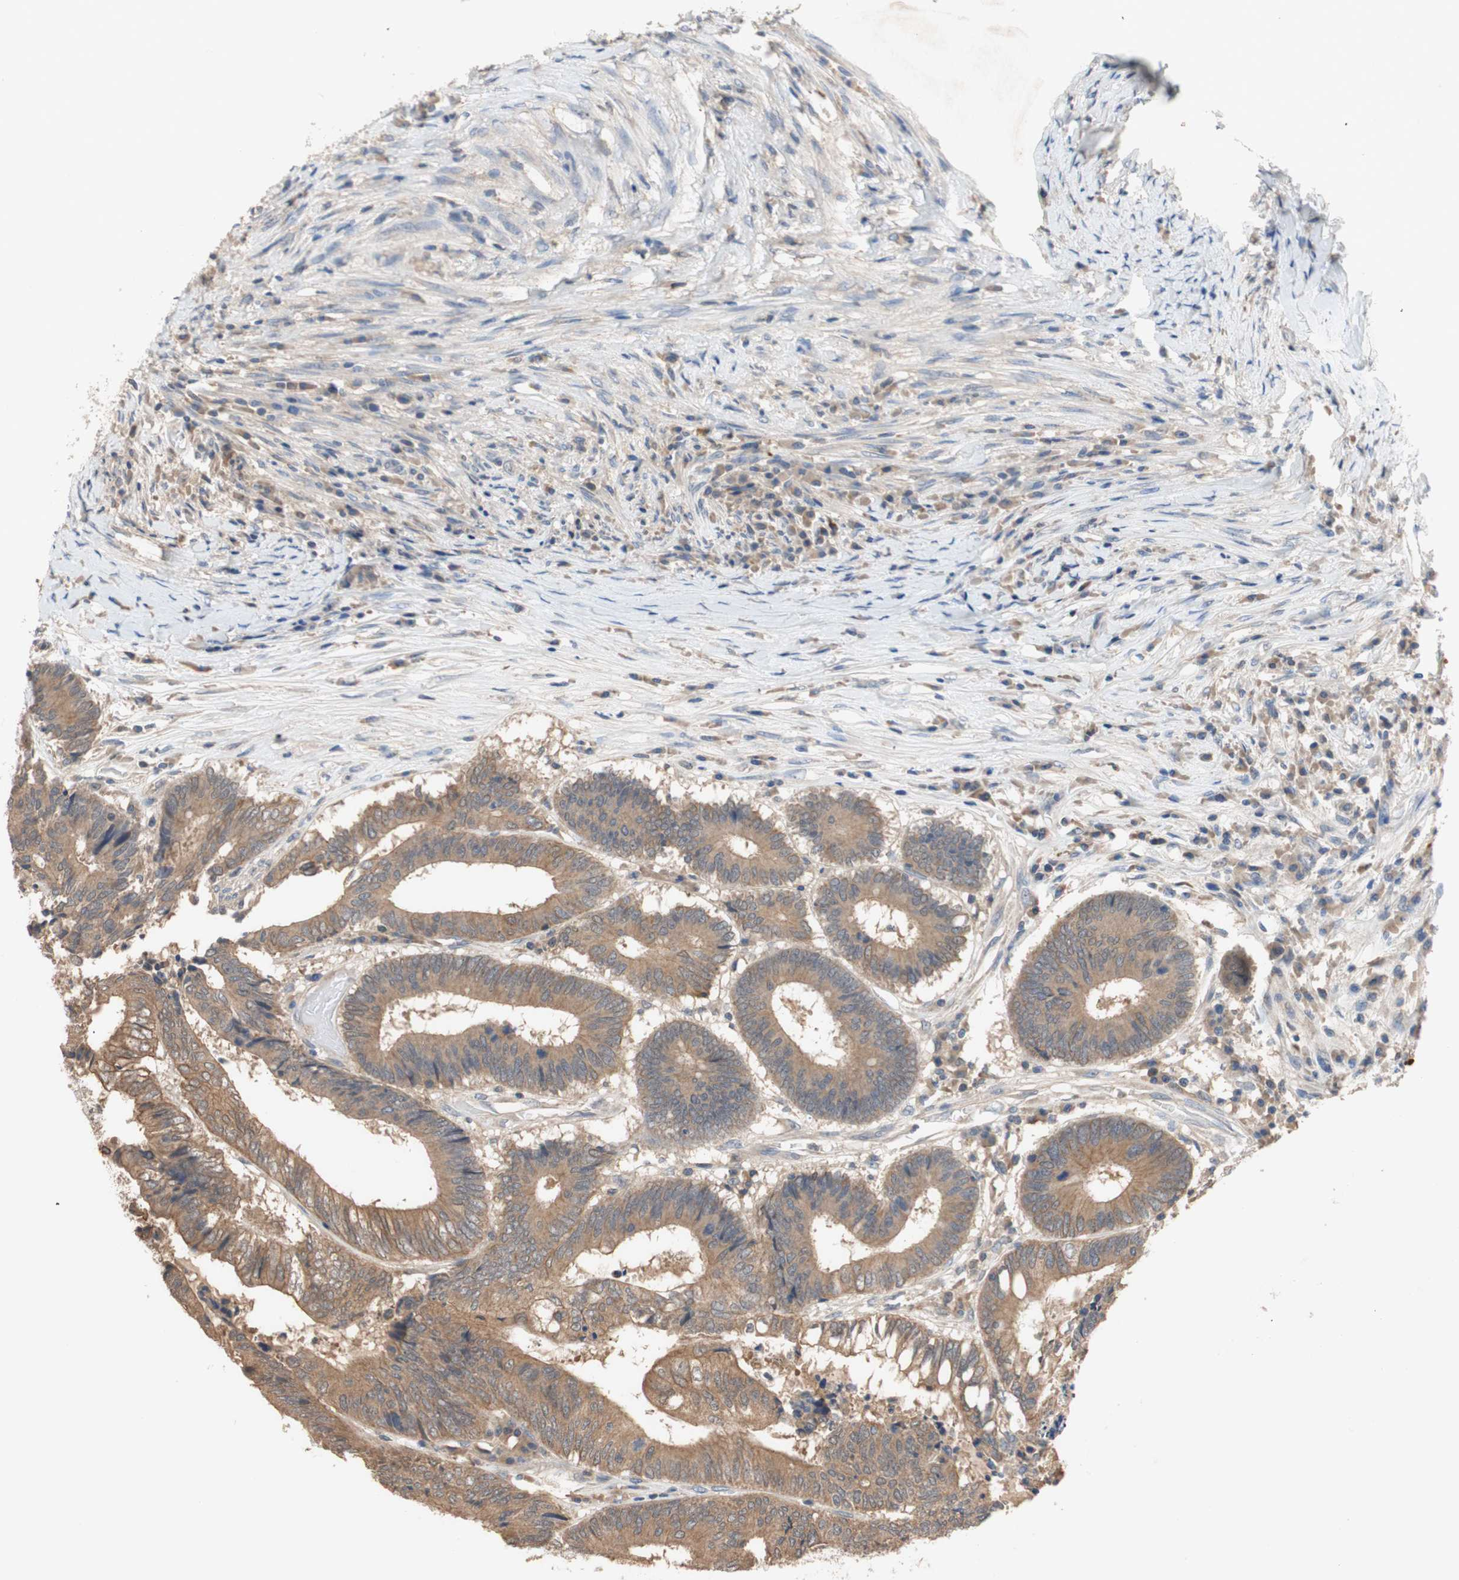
{"staining": {"intensity": "moderate", "quantity": ">75%", "location": "cytoplasmic/membranous"}, "tissue": "colorectal cancer", "cell_type": "Tumor cells", "image_type": "cancer", "snomed": [{"axis": "morphology", "description": "Adenocarcinoma, NOS"}, {"axis": "topography", "description": "Rectum"}], "caption": "Colorectal adenocarcinoma stained with DAB IHC demonstrates medium levels of moderate cytoplasmic/membranous staining in approximately >75% of tumor cells.", "gene": "ADAP1", "patient": {"sex": "male", "age": 63}}